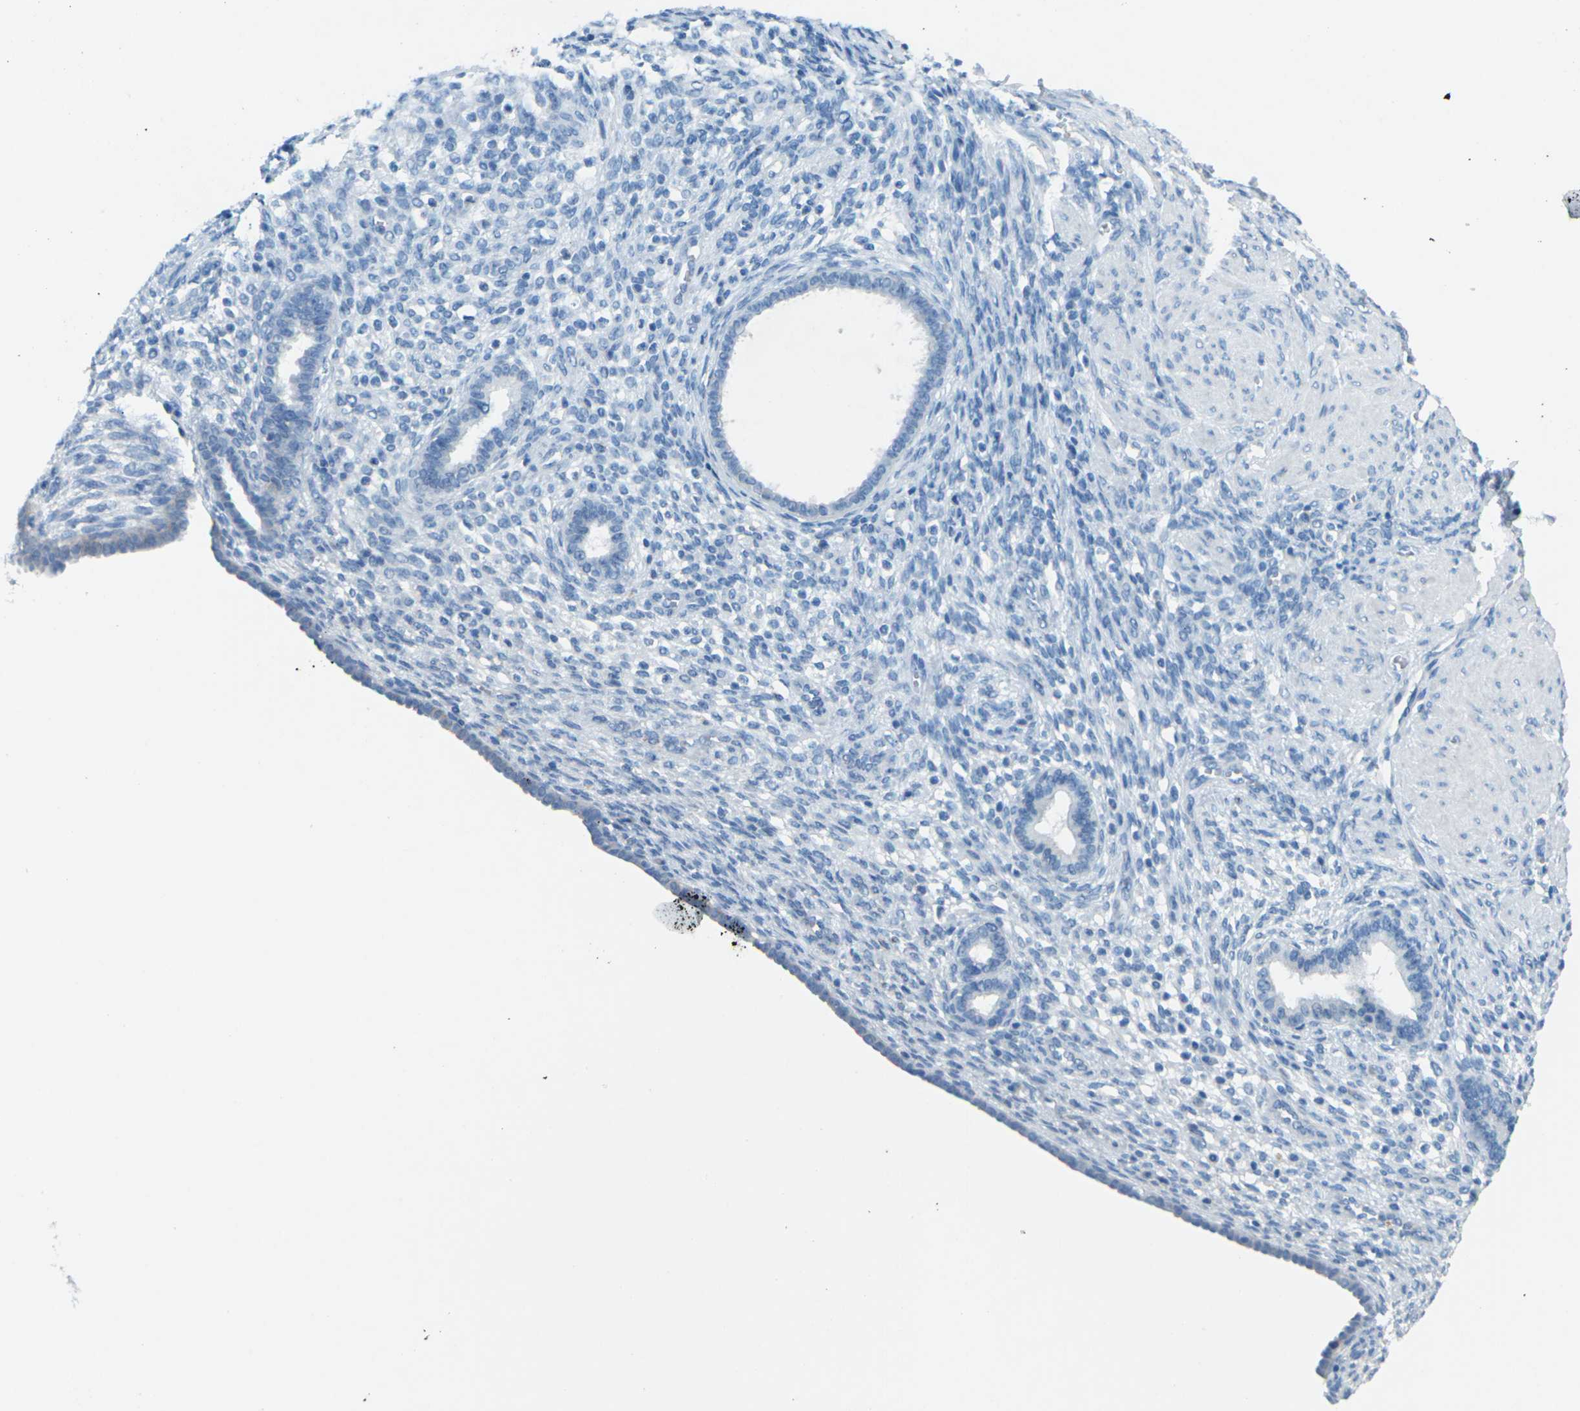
{"staining": {"intensity": "negative", "quantity": "none", "location": "none"}, "tissue": "endometrium", "cell_type": "Cells in endometrial stroma", "image_type": "normal", "snomed": [{"axis": "morphology", "description": "Normal tissue, NOS"}, {"axis": "topography", "description": "Endometrium"}], "caption": "Immunohistochemistry (IHC) histopathology image of normal endometrium: human endometrium stained with DAB (3,3'-diaminobenzidine) demonstrates no significant protein positivity in cells in endometrial stroma. (DAB (3,3'-diaminobenzidine) immunohistochemistry (IHC) visualized using brightfield microscopy, high magnification).", "gene": "CDH16", "patient": {"sex": "female", "age": 72}}